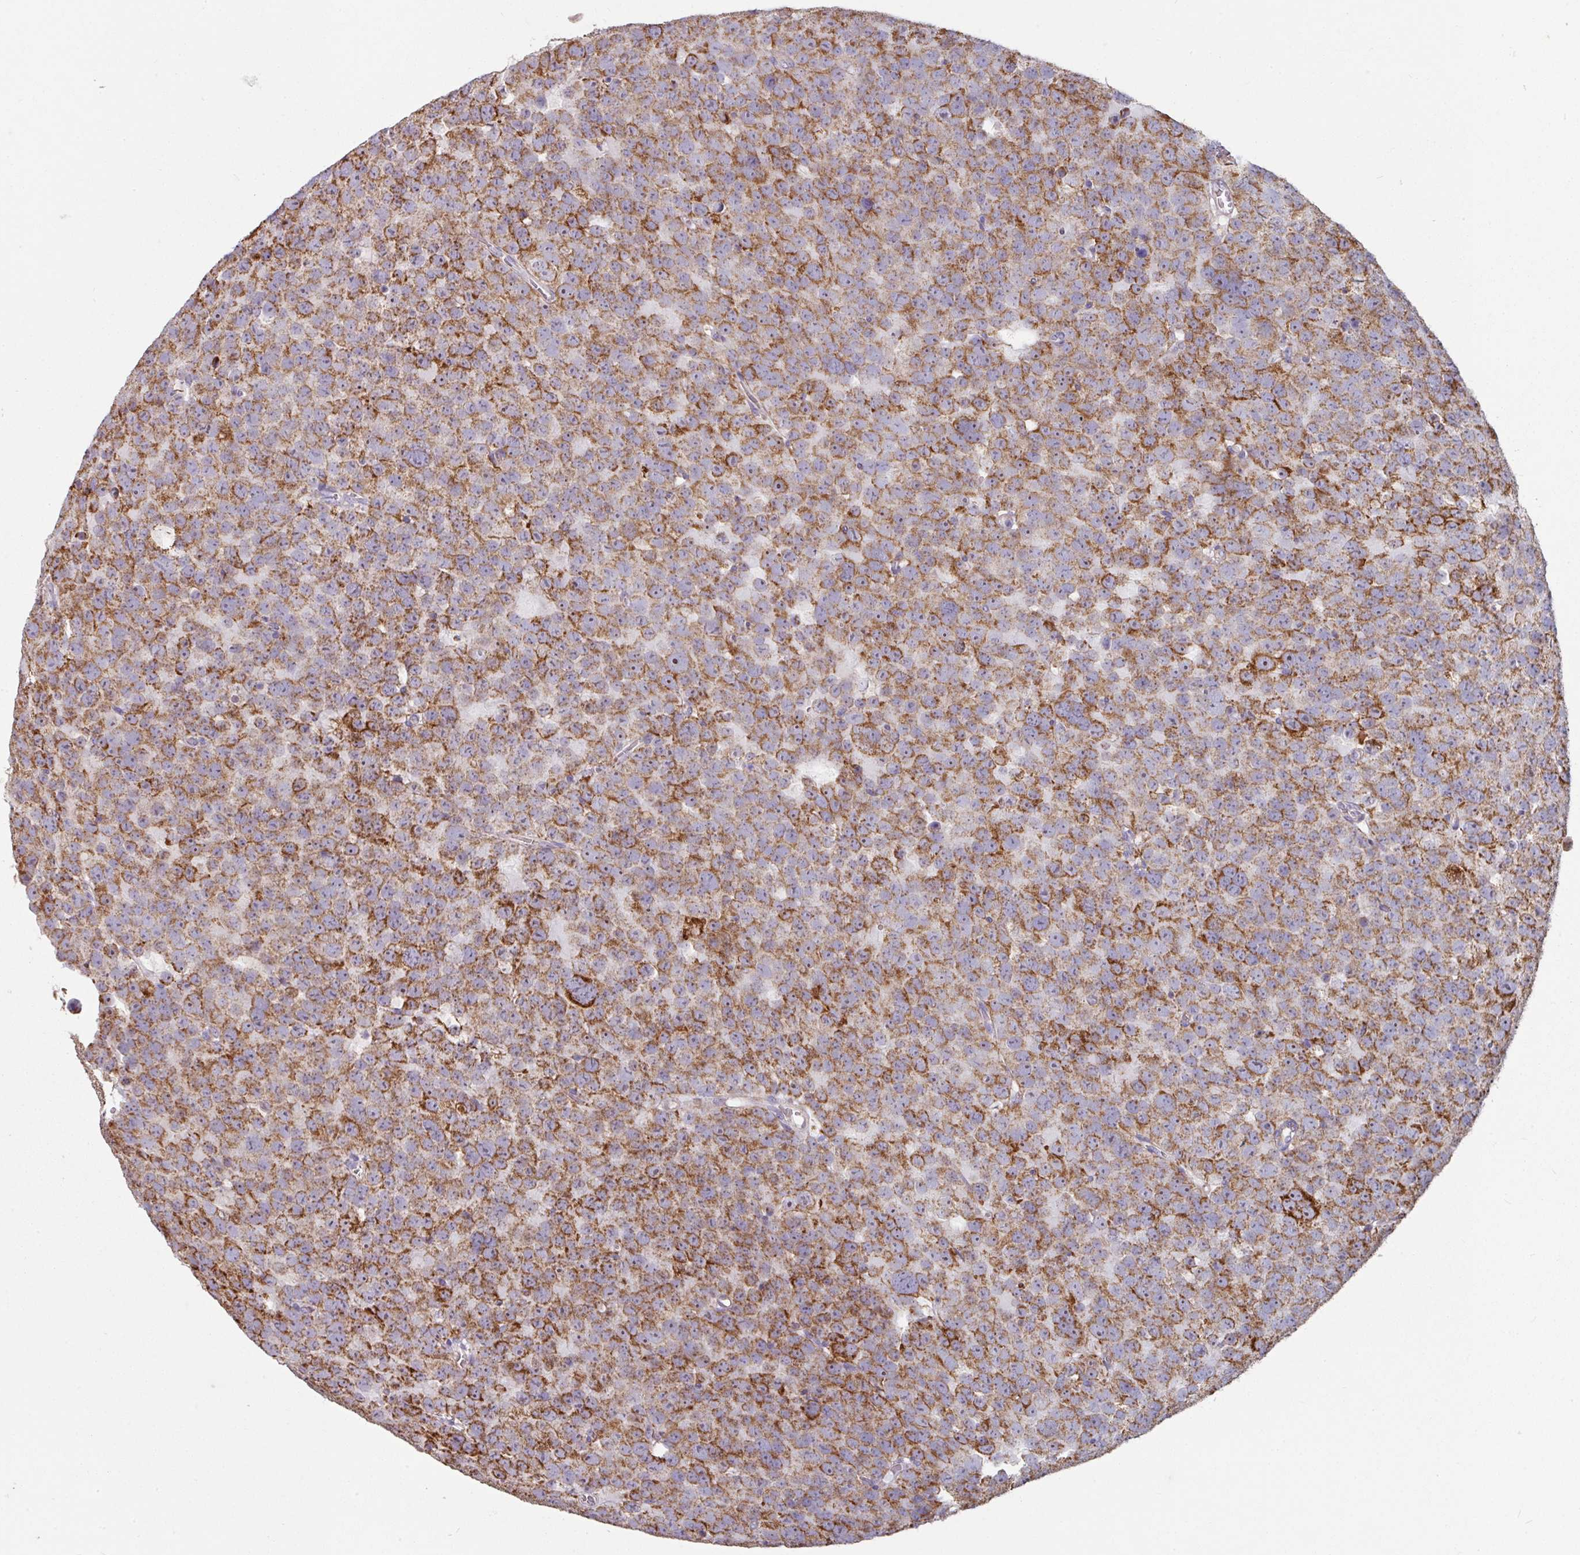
{"staining": {"intensity": "strong", "quantity": ">75%", "location": "cytoplasmic/membranous"}, "tissue": "testis cancer", "cell_type": "Tumor cells", "image_type": "cancer", "snomed": [{"axis": "morphology", "description": "Seminoma, NOS"}, {"axis": "topography", "description": "Testis"}], "caption": "A micrograph of human testis cancer (seminoma) stained for a protein reveals strong cytoplasmic/membranous brown staining in tumor cells.", "gene": "OR2D3", "patient": {"sex": "male", "age": 71}}